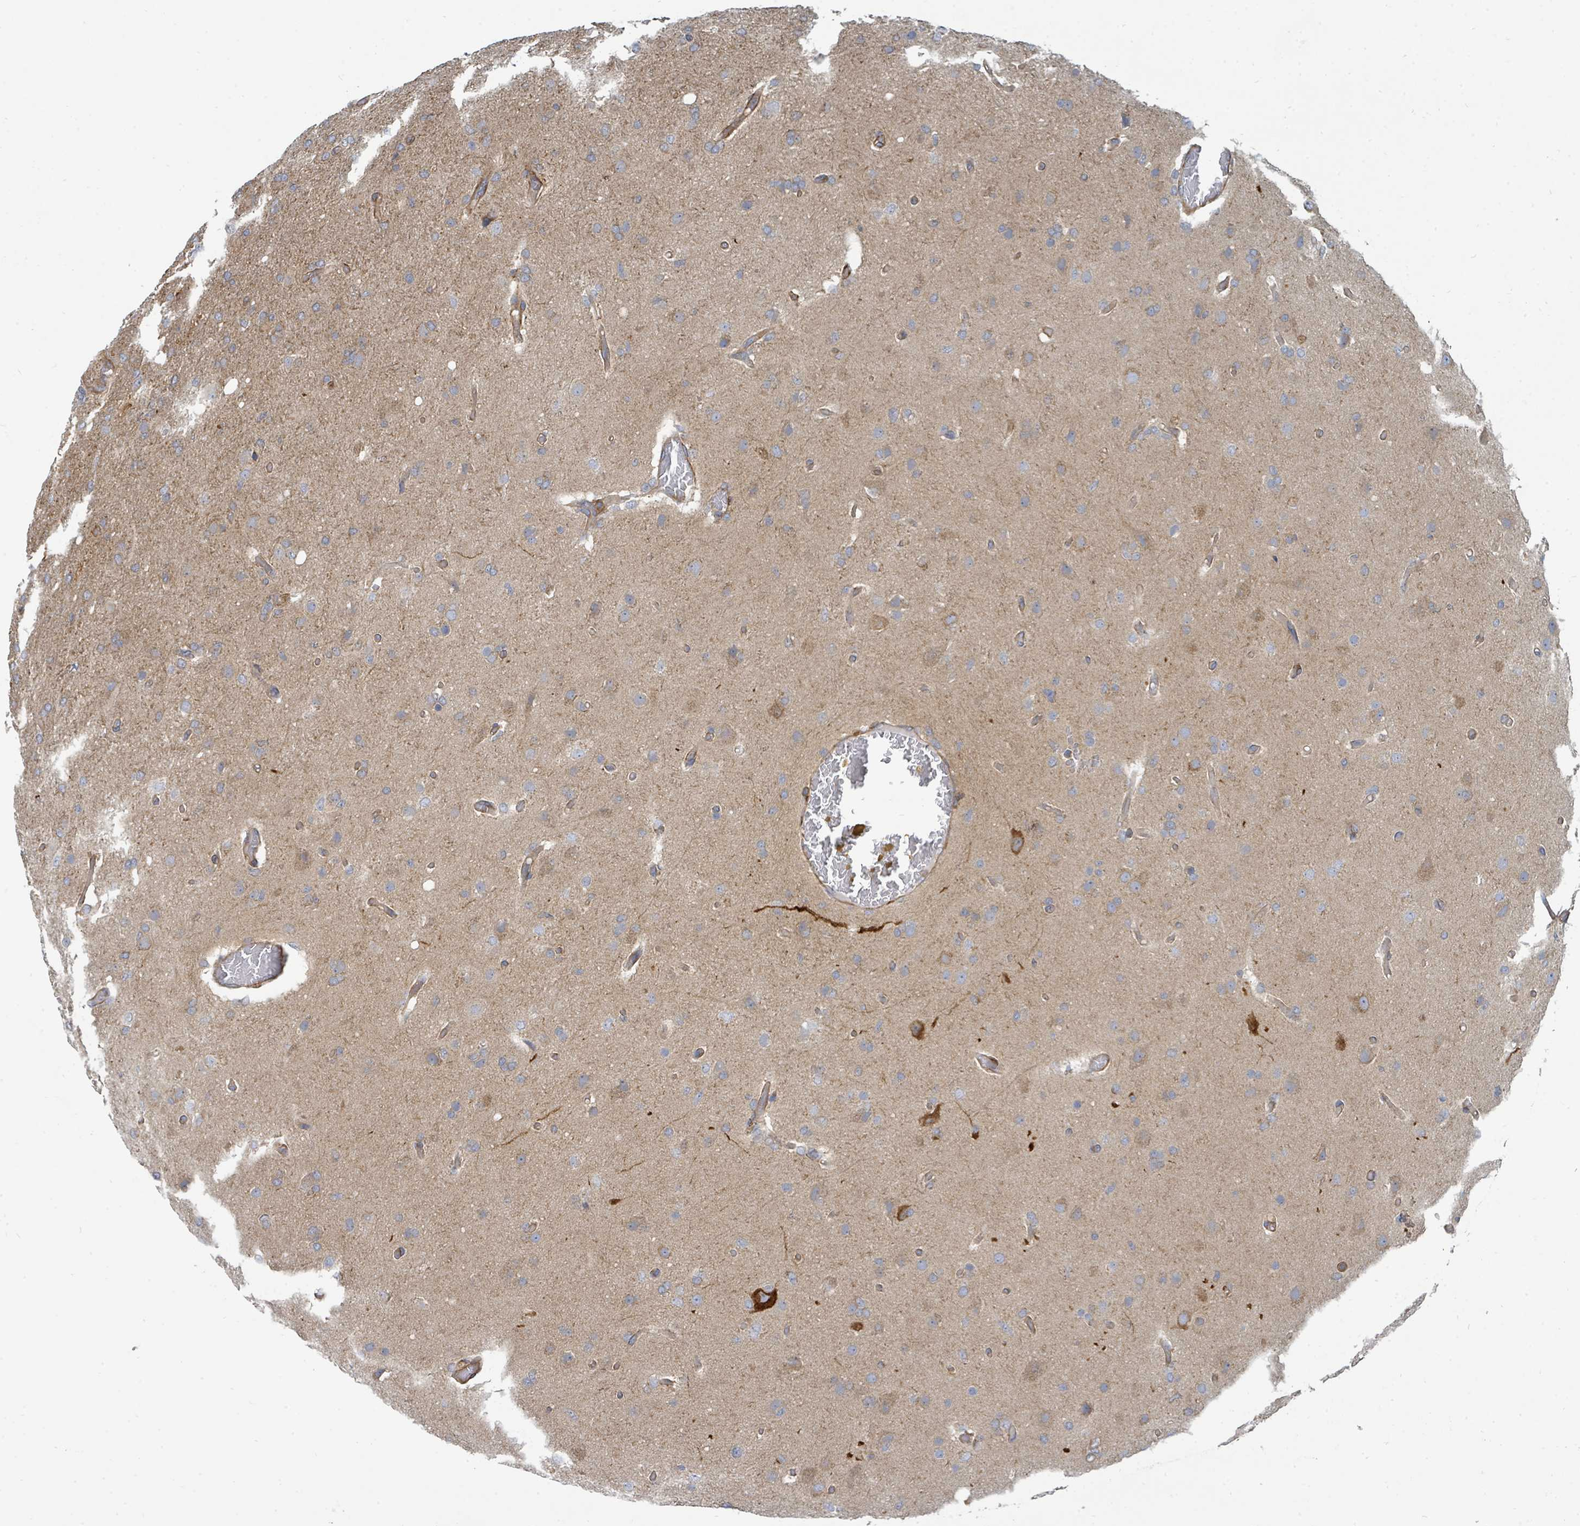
{"staining": {"intensity": "negative", "quantity": "none", "location": "none"}, "tissue": "glioma", "cell_type": "Tumor cells", "image_type": "cancer", "snomed": [{"axis": "morphology", "description": "Glioma, malignant, High grade"}, {"axis": "topography", "description": "Brain"}], "caption": "Tumor cells are negative for brown protein staining in glioma.", "gene": "BOLA2B", "patient": {"sex": "female", "age": 74}}